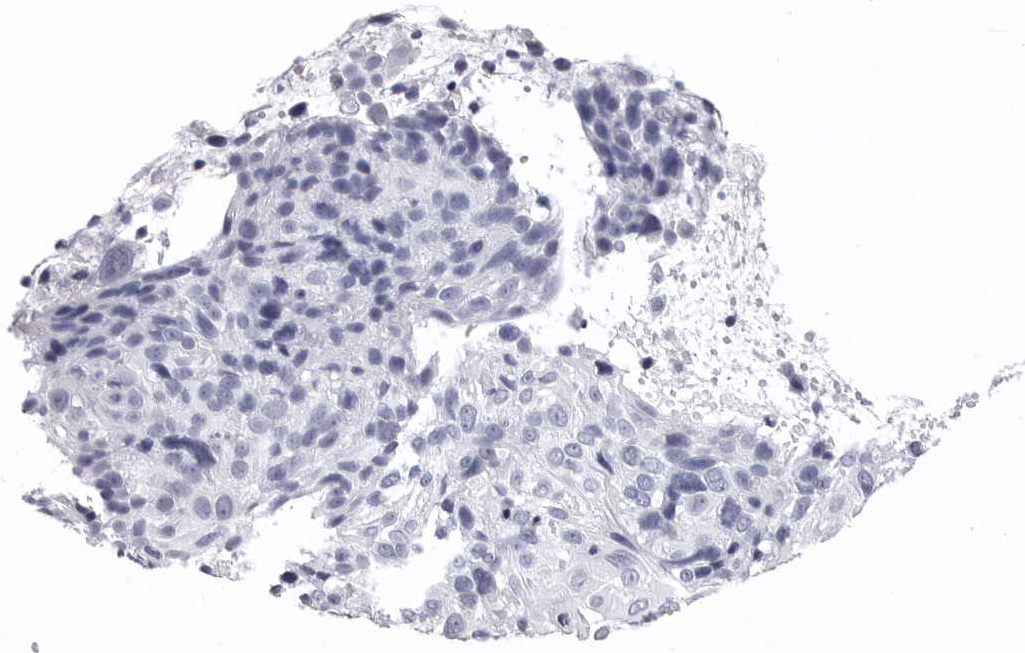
{"staining": {"intensity": "negative", "quantity": "none", "location": "none"}, "tissue": "cervical cancer", "cell_type": "Tumor cells", "image_type": "cancer", "snomed": [{"axis": "morphology", "description": "Squamous cell carcinoma, NOS"}, {"axis": "topography", "description": "Cervix"}], "caption": "A photomicrograph of cervical cancer (squamous cell carcinoma) stained for a protein shows no brown staining in tumor cells.", "gene": "LGALS4", "patient": {"sex": "female", "age": 74}}